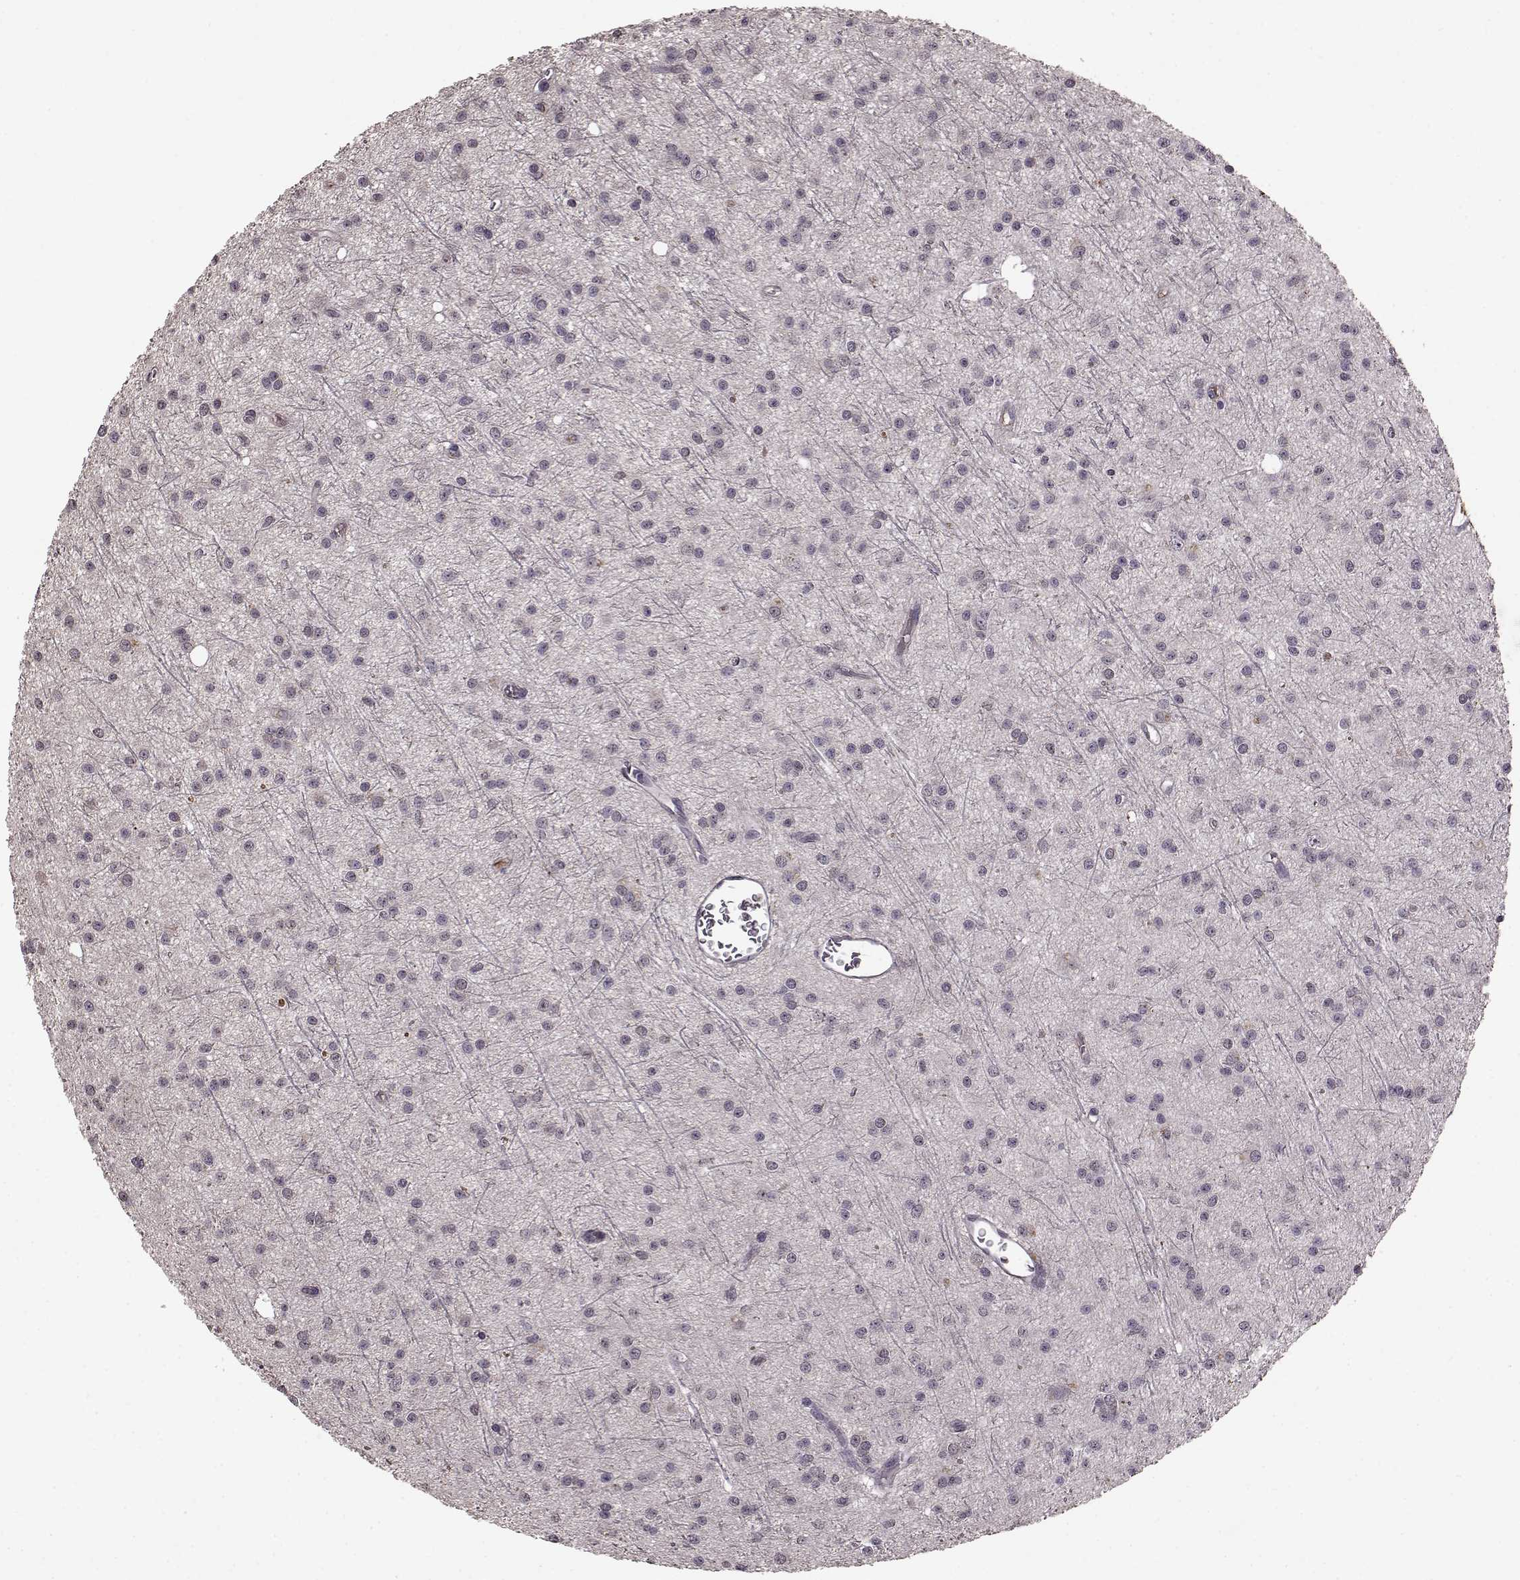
{"staining": {"intensity": "negative", "quantity": "none", "location": "none"}, "tissue": "glioma", "cell_type": "Tumor cells", "image_type": "cancer", "snomed": [{"axis": "morphology", "description": "Glioma, malignant, Low grade"}, {"axis": "topography", "description": "Brain"}], "caption": "The histopathology image demonstrates no staining of tumor cells in glioma. The staining was performed using DAB (3,3'-diaminobenzidine) to visualize the protein expression in brown, while the nuclei were stained in blue with hematoxylin (Magnification: 20x).", "gene": "NRL", "patient": {"sex": "male", "age": 27}}